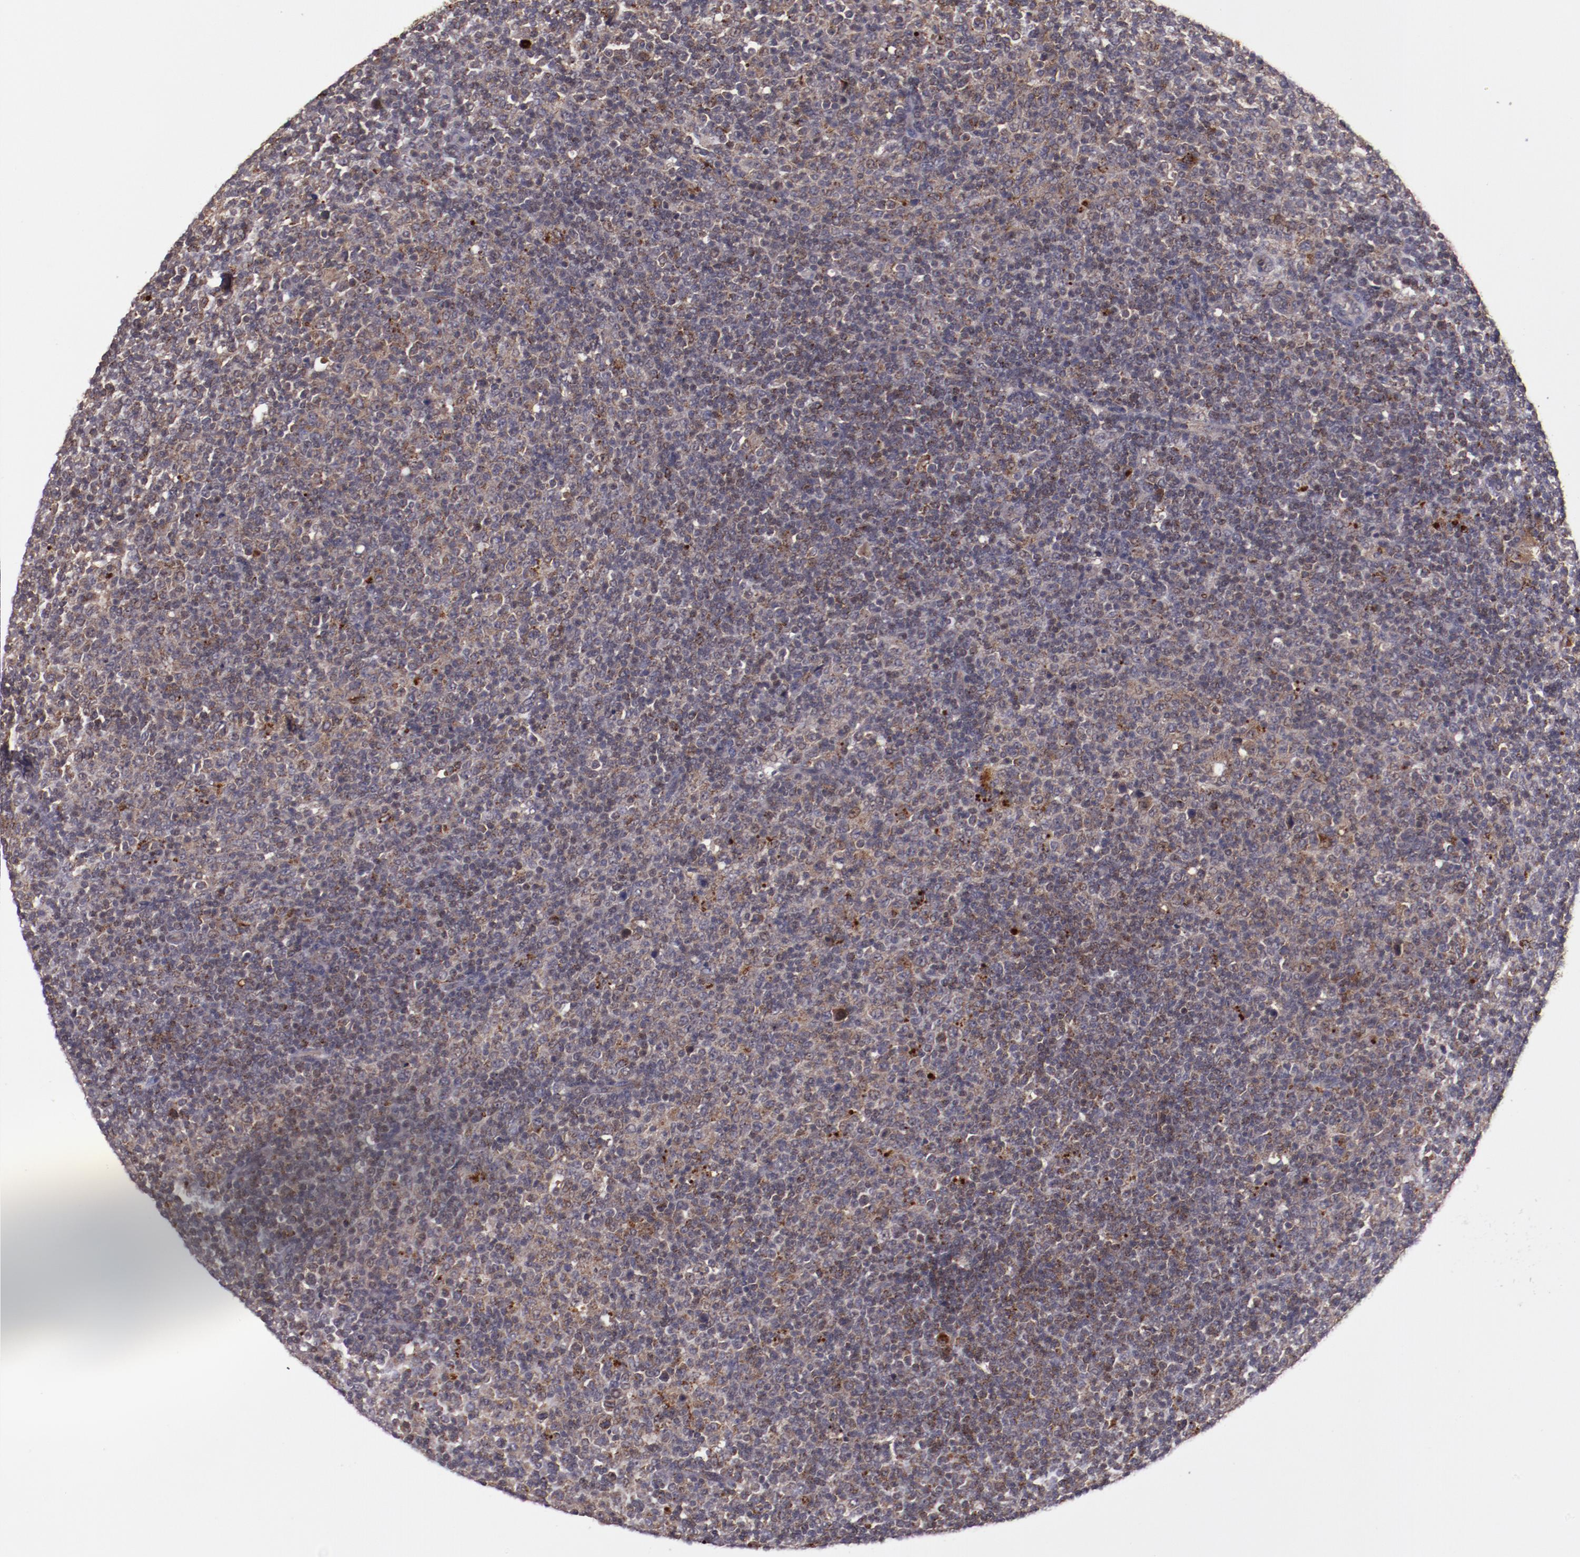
{"staining": {"intensity": "moderate", "quantity": "<25%", "location": "cytoplasmic/membranous"}, "tissue": "lymphoma", "cell_type": "Tumor cells", "image_type": "cancer", "snomed": [{"axis": "morphology", "description": "Malignant lymphoma, non-Hodgkin's type, Low grade"}, {"axis": "topography", "description": "Lymph node"}], "caption": "A low amount of moderate cytoplasmic/membranous expression is present in about <25% of tumor cells in lymphoma tissue.", "gene": "FTSJ1", "patient": {"sex": "male", "age": 70}}